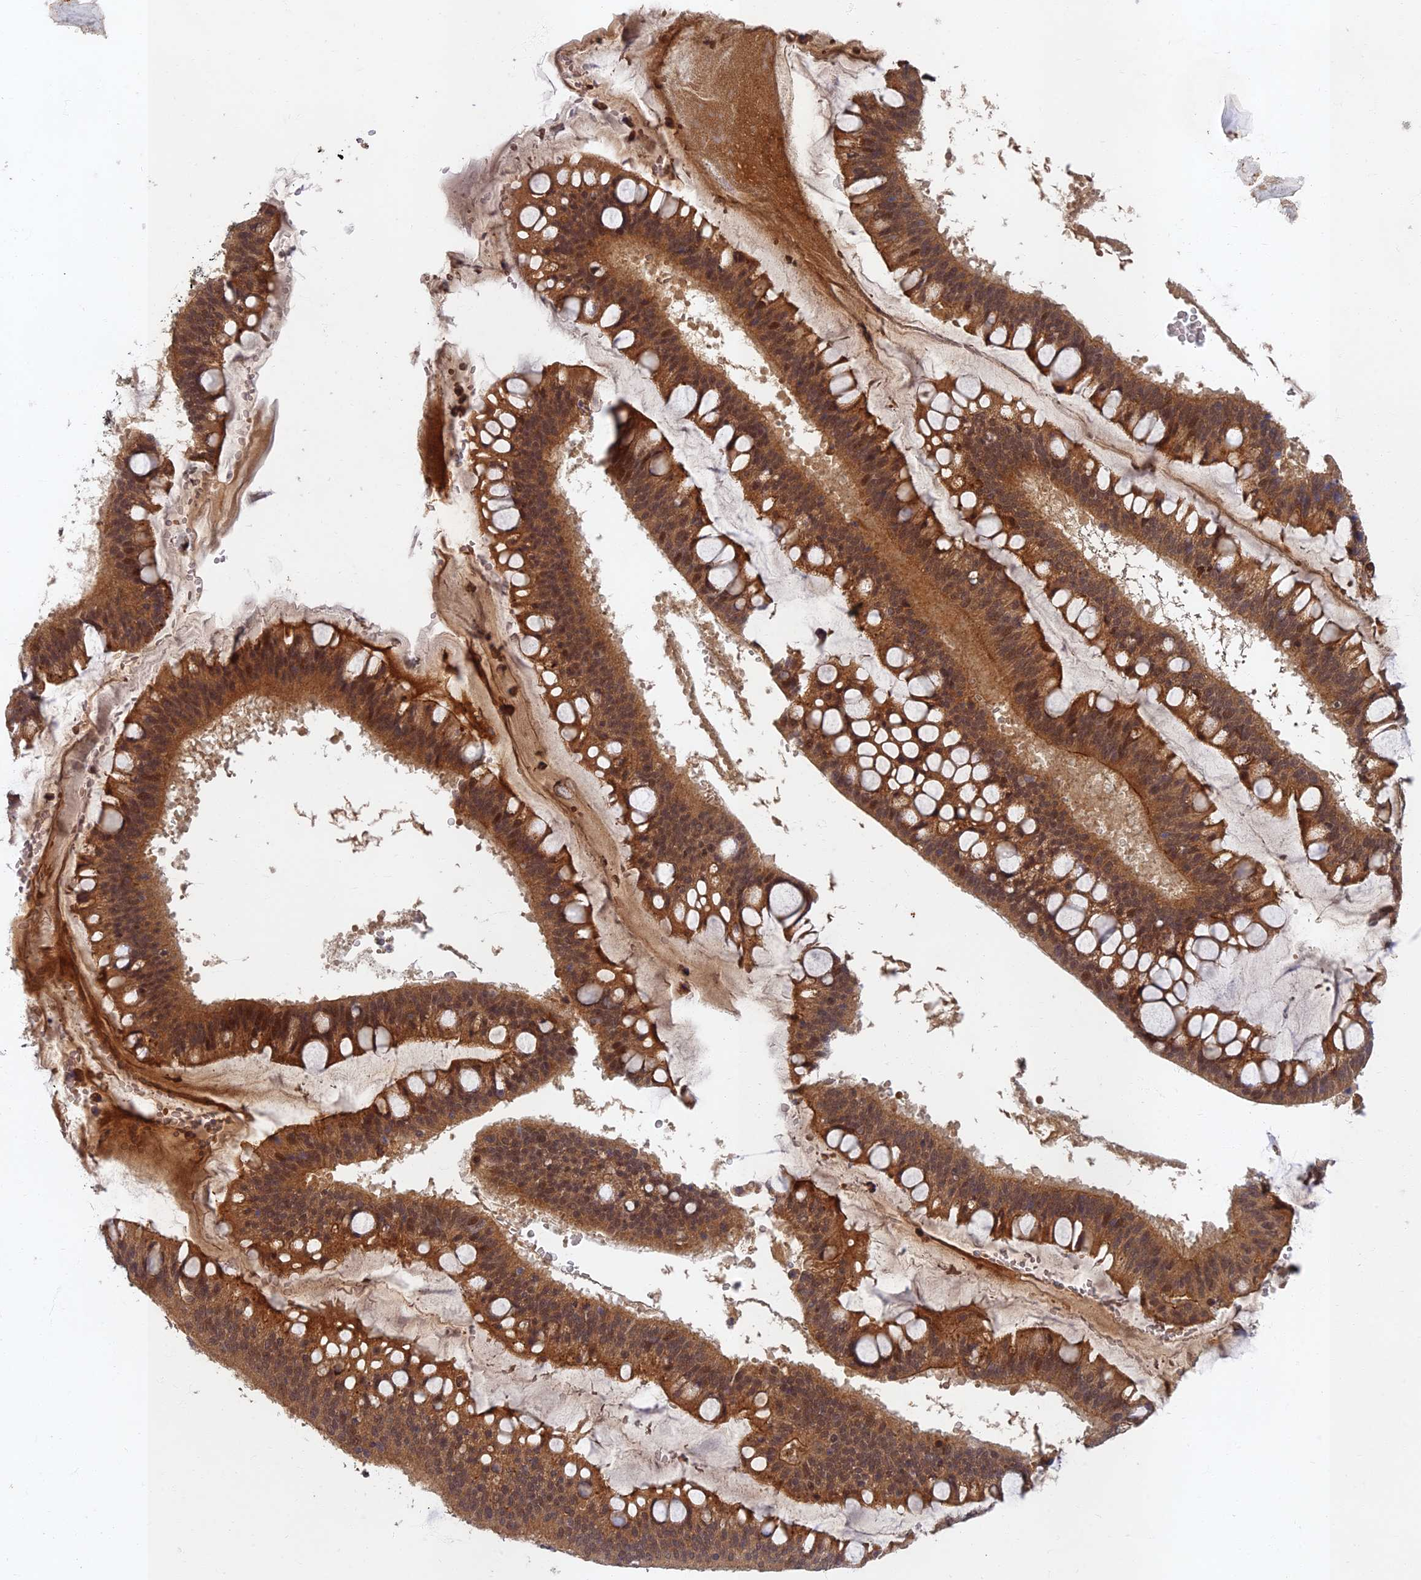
{"staining": {"intensity": "moderate", "quantity": ">75%", "location": "cytoplasmic/membranous,nuclear"}, "tissue": "ovarian cancer", "cell_type": "Tumor cells", "image_type": "cancer", "snomed": [{"axis": "morphology", "description": "Cystadenocarcinoma, mucinous, NOS"}, {"axis": "topography", "description": "Ovary"}], "caption": "Immunohistochemistry histopathology image of neoplastic tissue: human ovarian mucinous cystadenocarcinoma stained using immunohistochemistry displays medium levels of moderate protein expression localized specifically in the cytoplasmic/membranous and nuclear of tumor cells, appearing as a cytoplasmic/membranous and nuclear brown color.", "gene": "EARS2", "patient": {"sex": "female", "age": 73}}